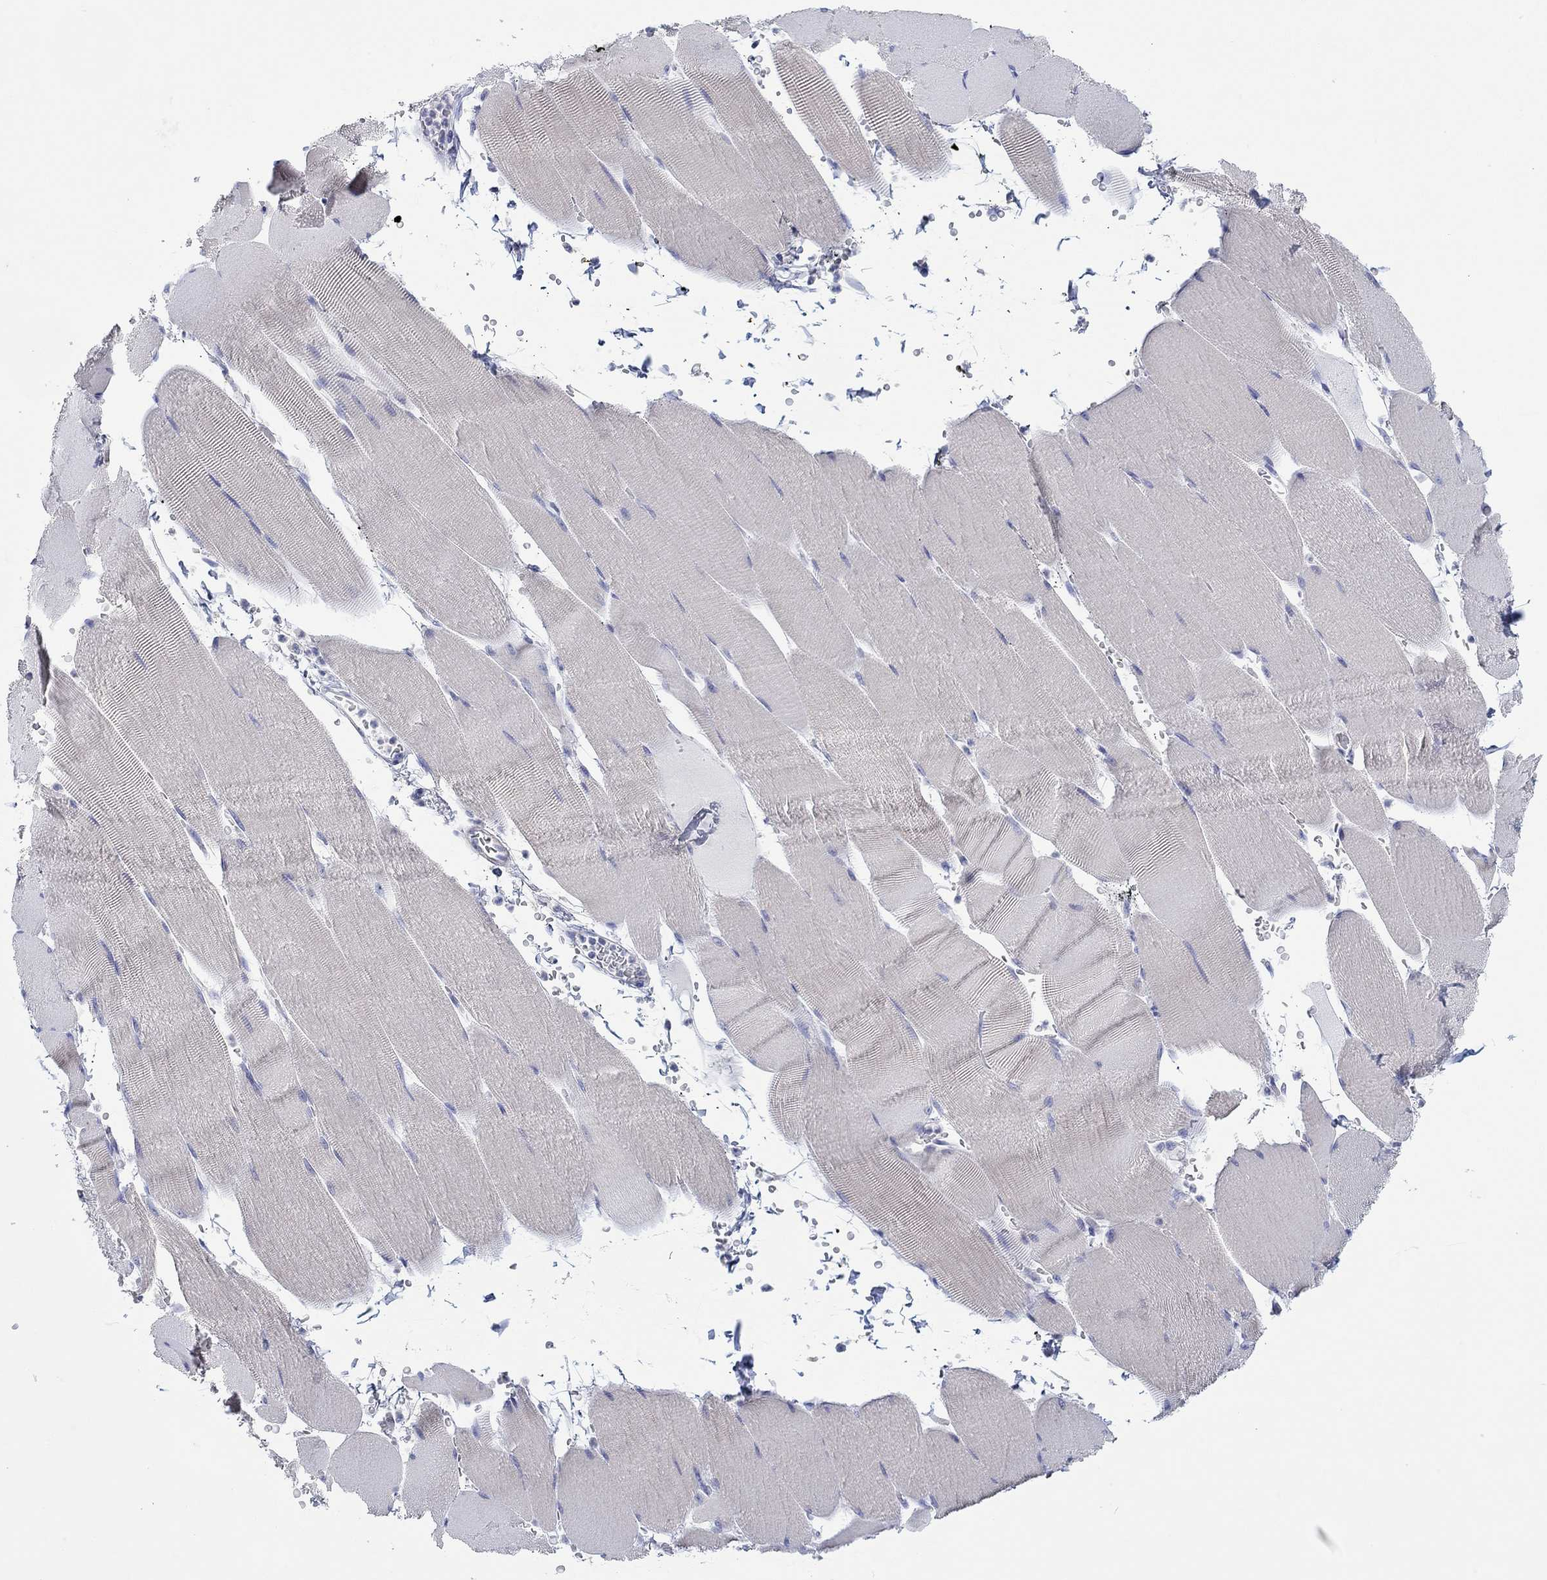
{"staining": {"intensity": "negative", "quantity": "none", "location": "none"}, "tissue": "skeletal muscle", "cell_type": "Myocytes", "image_type": "normal", "snomed": [{"axis": "morphology", "description": "Normal tissue, NOS"}, {"axis": "topography", "description": "Skeletal muscle"}], "caption": "IHC image of unremarkable human skeletal muscle stained for a protein (brown), which shows no positivity in myocytes.", "gene": "PPIL6", "patient": {"sex": "male", "age": 56}}